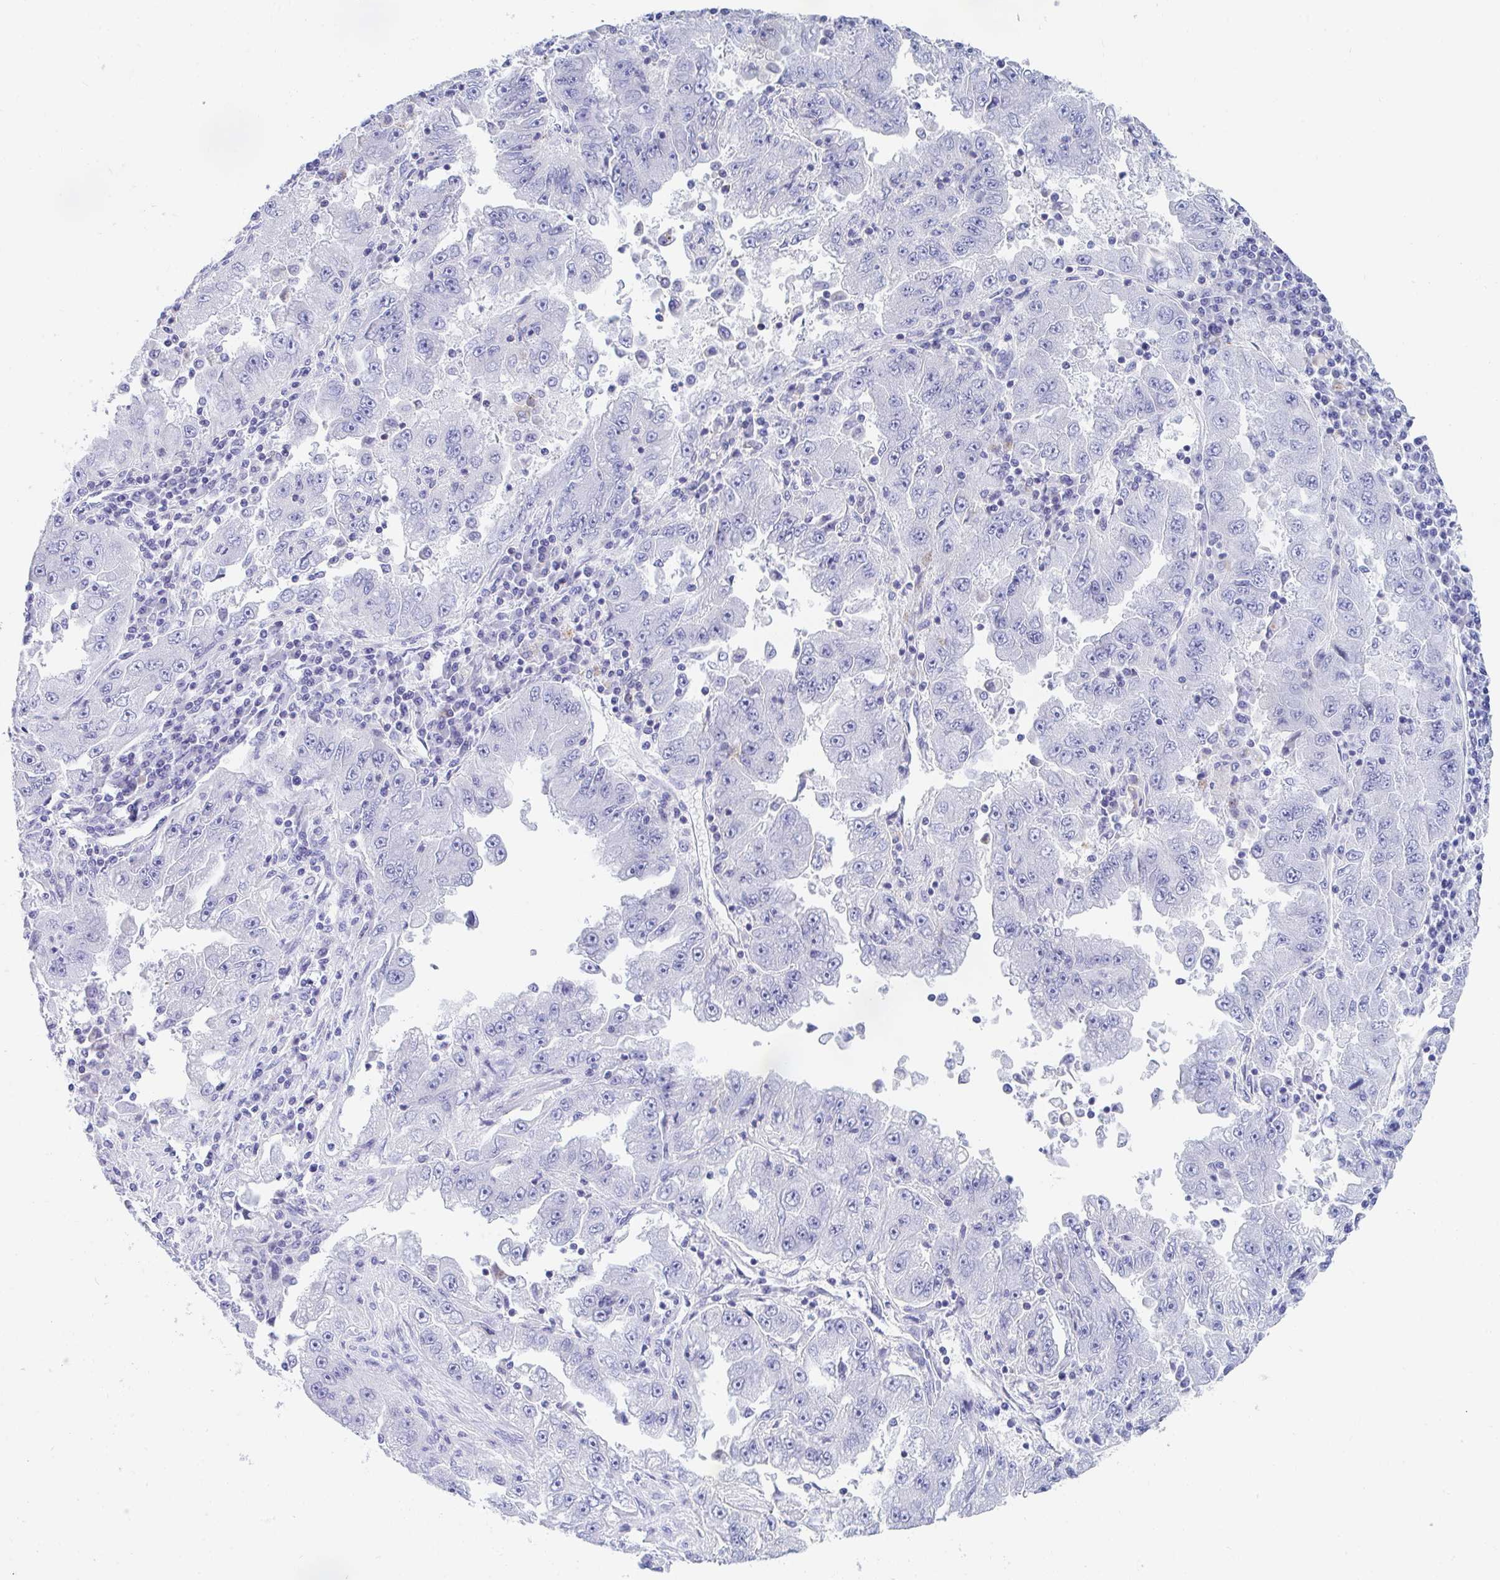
{"staining": {"intensity": "negative", "quantity": "none", "location": "none"}, "tissue": "lung cancer", "cell_type": "Tumor cells", "image_type": "cancer", "snomed": [{"axis": "morphology", "description": "Adenocarcinoma, NOS"}, {"axis": "morphology", "description": "Adenocarcinoma primary or metastatic"}, {"axis": "topography", "description": "Lung"}], "caption": "Protein analysis of adenocarcinoma (lung) demonstrates no significant positivity in tumor cells.", "gene": "FRMD3", "patient": {"sex": "male", "age": 74}}